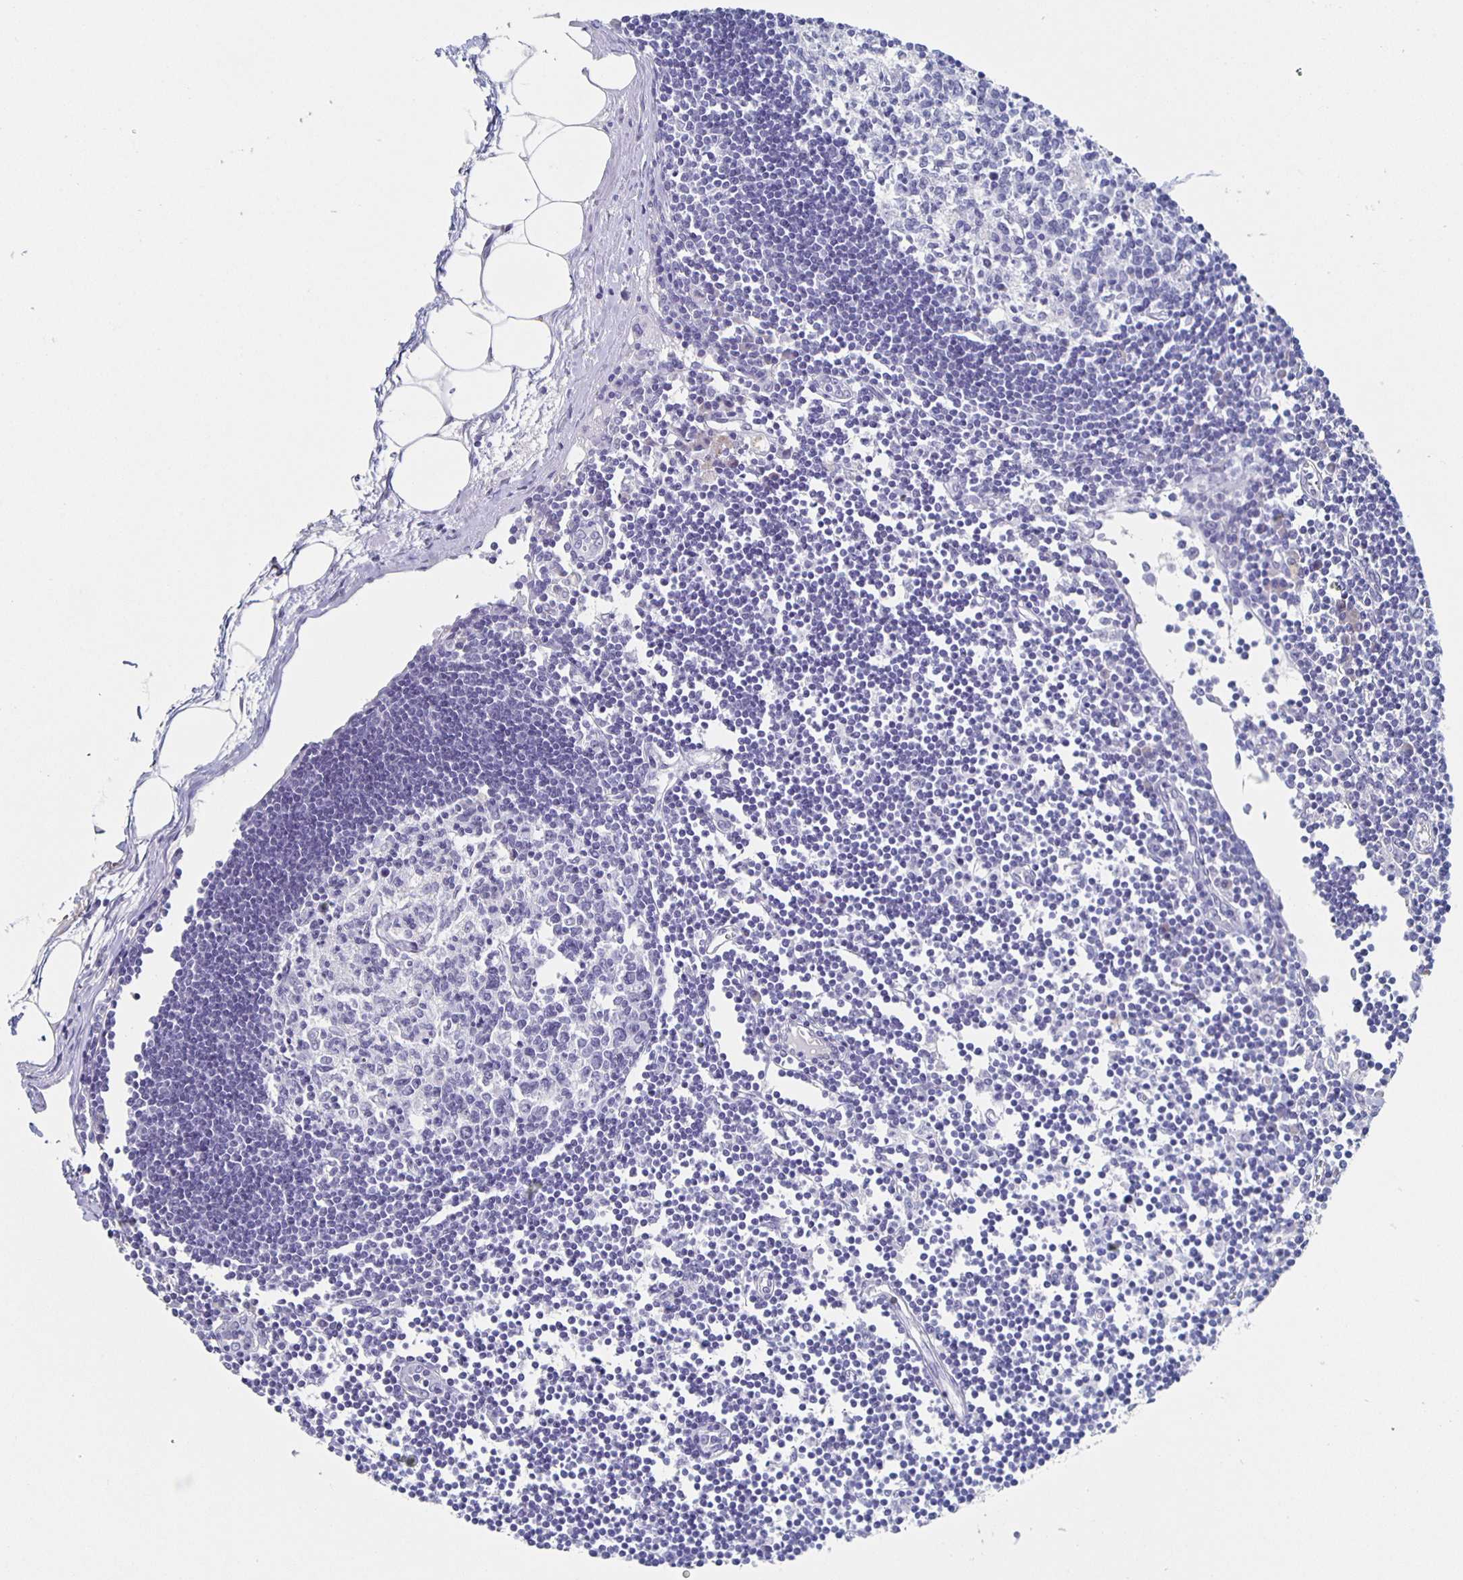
{"staining": {"intensity": "negative", "quantity": "none", "location": "none"}, "tissue": "lymph node", "cell_type": "Germinal center cells", "image_type": "normal", "snomed": [{"axis": "morphology", "description": "Normal tissue, NOS"}, {"axis": "topography", "description": "Lymph node"}], "caption": "Immunohistochemistry (IHC) histopathology image of normal lymph node stained for a protein (brown), which demonstrates no staining in germinal center cells.", "gene": "CCDC17", "patient": {"sex": "female", "age": 65}}